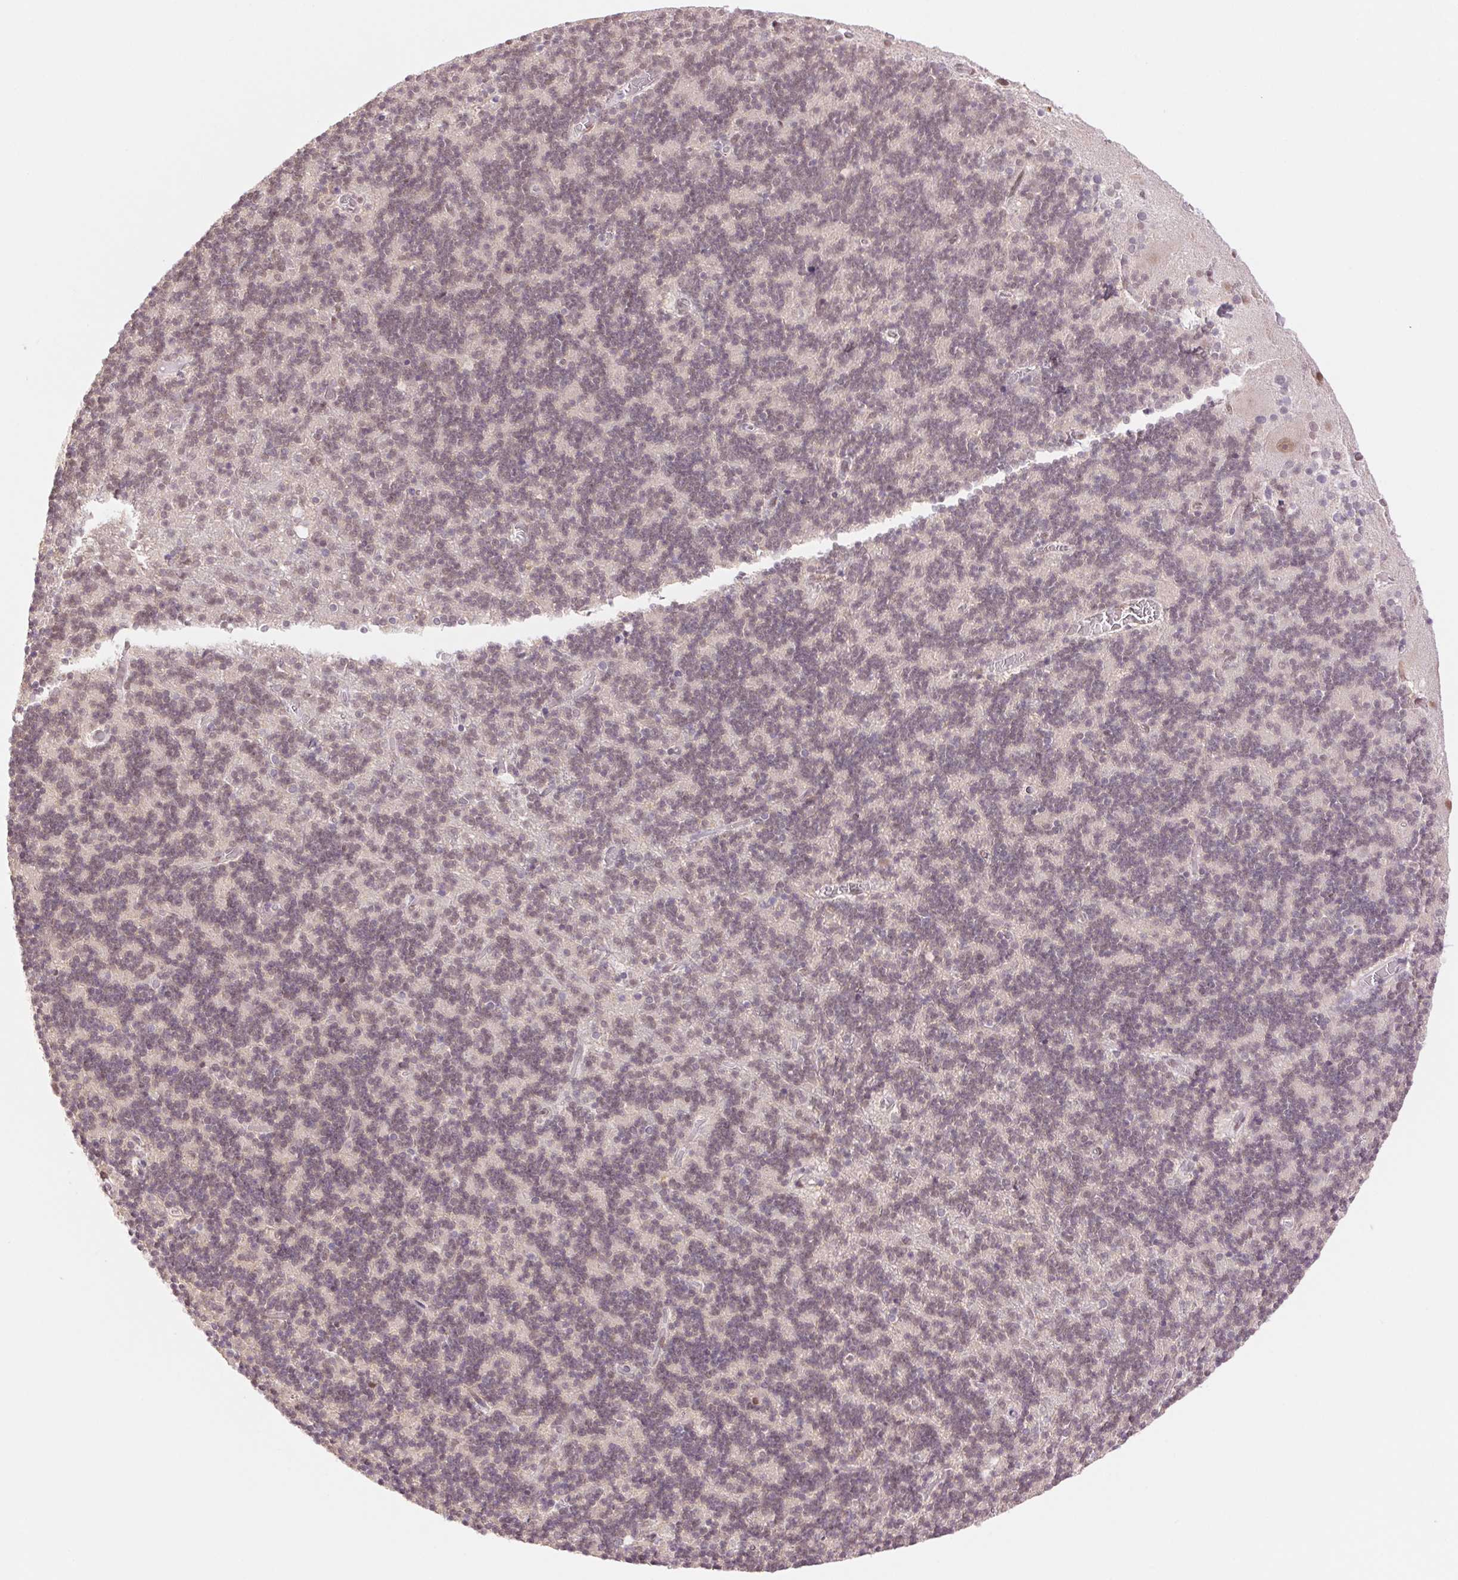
{"staining": {"intensity": "weak", "quantity": "25%-75%", "location": "nuclear"}, "tissue": "cerebellum", "cell_type": "Cells in granular layer", "image_type": "normal", "snomed": [{"axis": "morphology", "description": "Normal tissue, NOS"}, {"axis": "topography", "description": "Cerebellum"}], "caption": "The photomicrograph shows a brown stain indicating the presence of a protein in the nuclear of cells in granular layer in cerebellum. Nuclei are stained in blue.", "gene": "RPRD1B", "patient": {"sex": "male", "age": 70}}